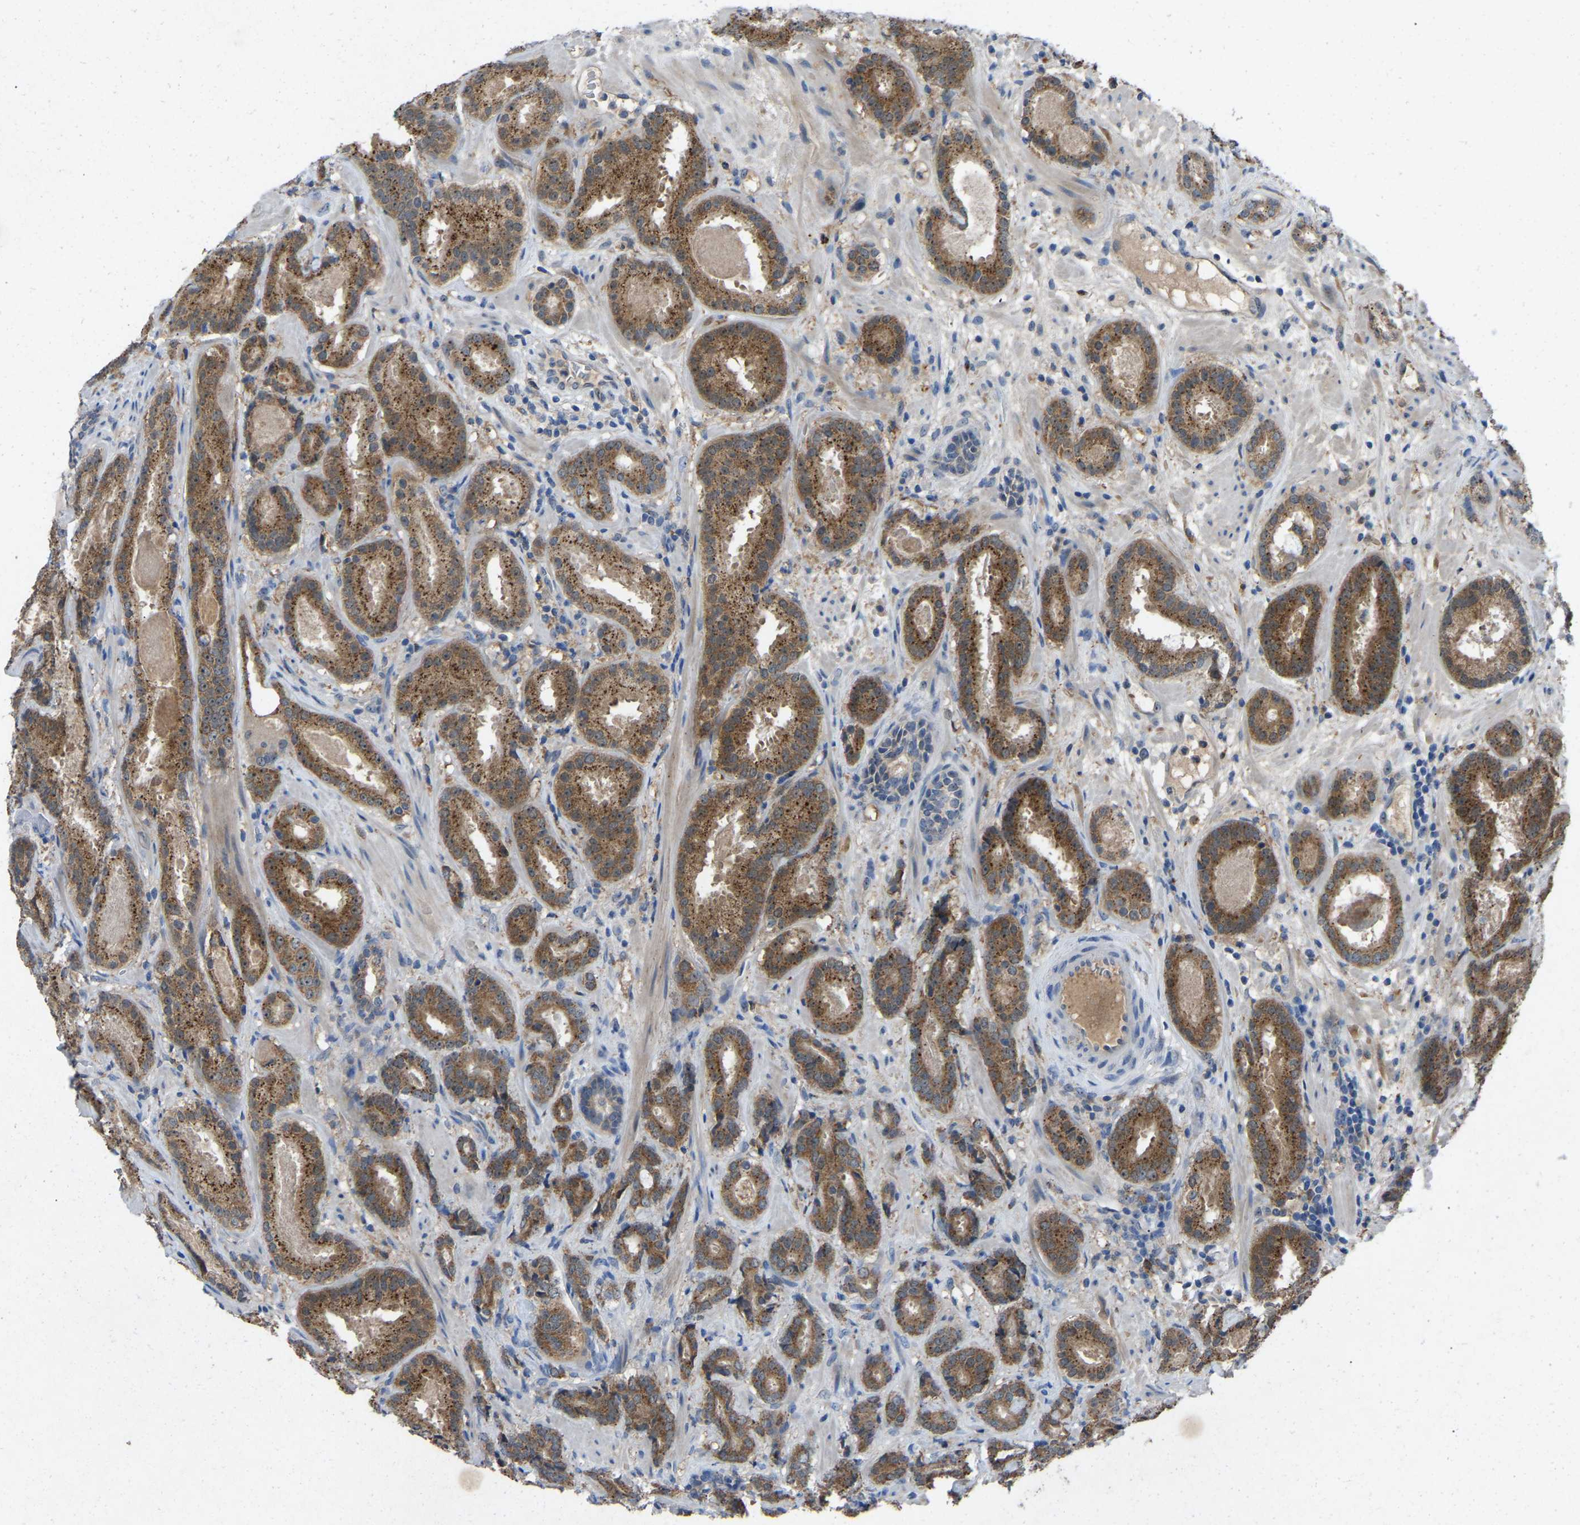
{"staining": {"intensity": "moderate", "quantity": ">75%", "location": "cytoplasmic/membranous"}, "tissue": "prostate cancer", "cell_type": "Tumor cells", "image_type": "cancer", "snomed": [{"axis": "morphology", "description": "Adenocarcinoma, Low grade"}, {"axis": "topography", "description": "Prostate"}], "caption": "Adenocarcinoma (low-grade) (prostate) stained with a brown dye reveals moderate cytoplasmic/membranous positive positivity in approximately >75% of tumor cells.", "gene": "FHIT", "patient": {"sex": "male", "age": 69}}